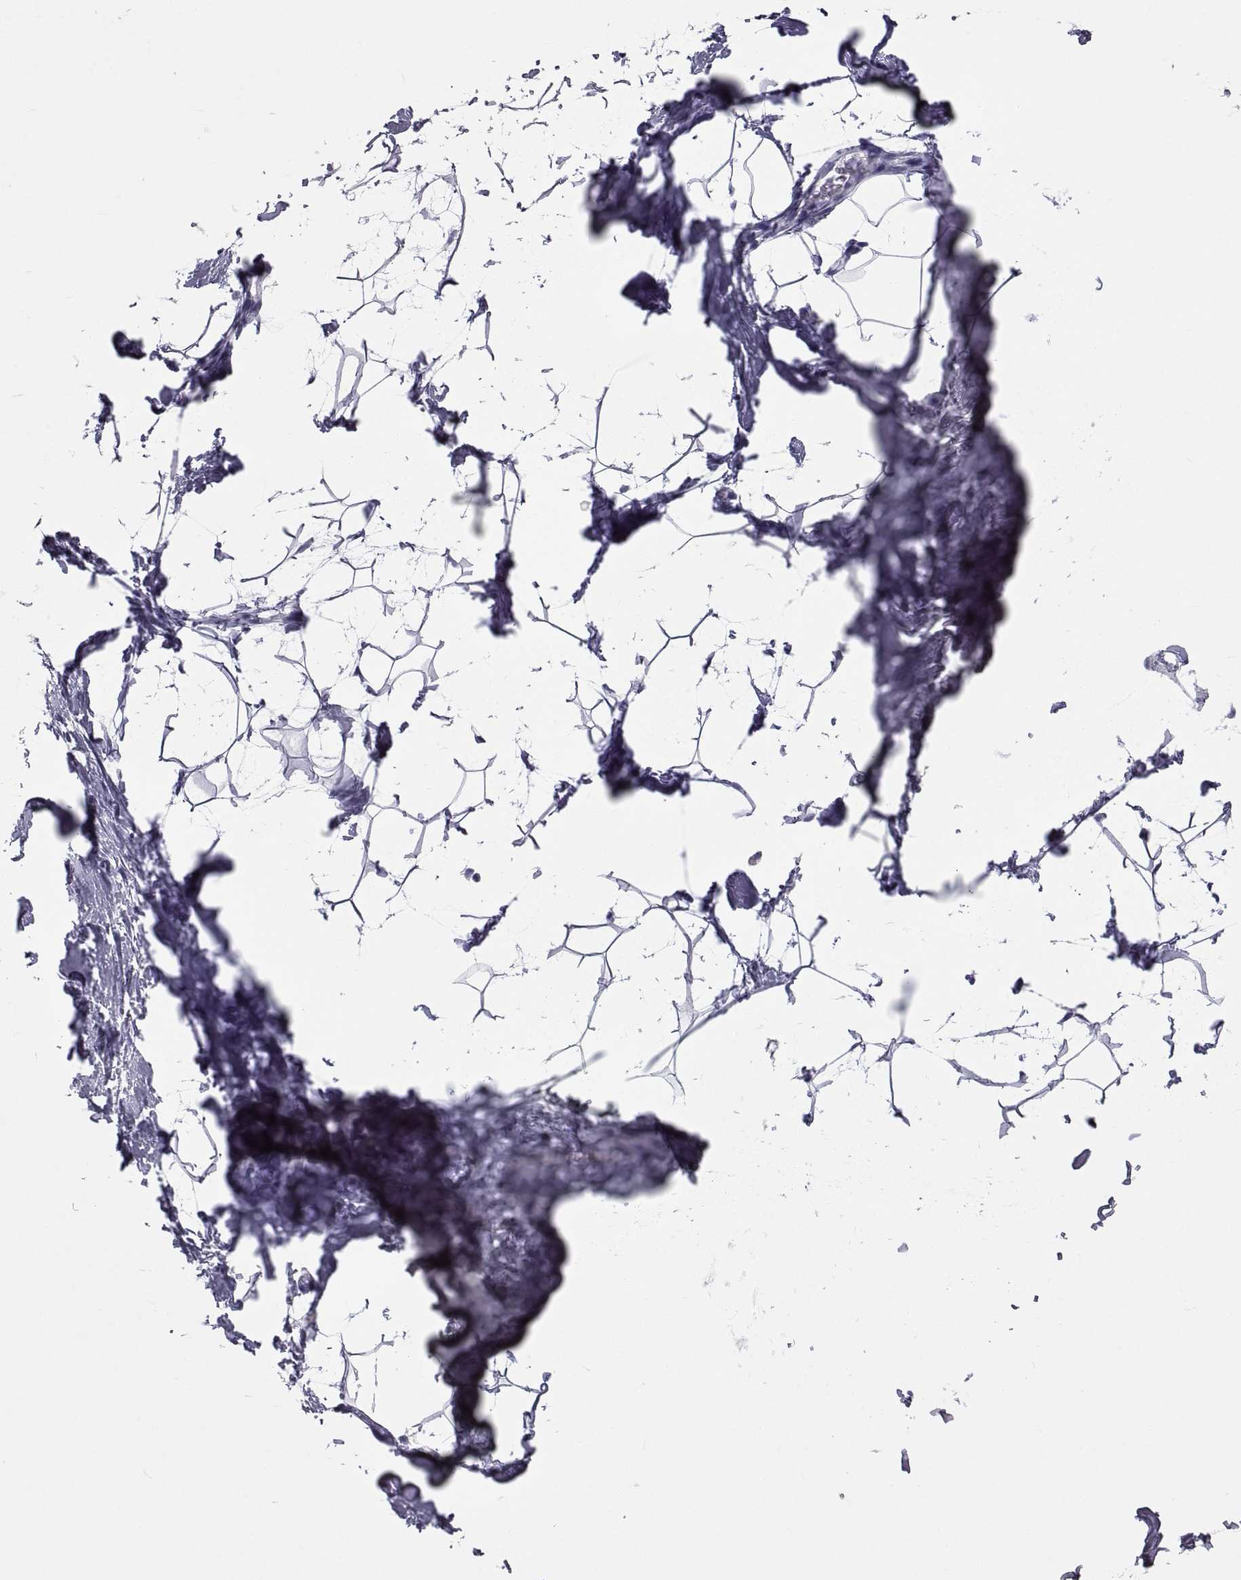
{"staining": {"intensity": "negative", "quantity": "none", "location": "none"}, "tissue": "breast", "cell_type": "Adipocytes", "image_type": "normal", "snomed": [{"axis": "morphology", "description": "Normal tissue, NOS"}, {"axis": "topography", "description": "Breast"}], "caption": "This is a micrograph of immunohistochemistry (IHC) staining of unremarkable breast, which shows no staining in adipocytes. (DAB immunohistochemistry (IHC) visualized using brightfield microscopy, high magnification).", "gene": "PCSK1N", "patient": {"sex": "female", "age": 32}}